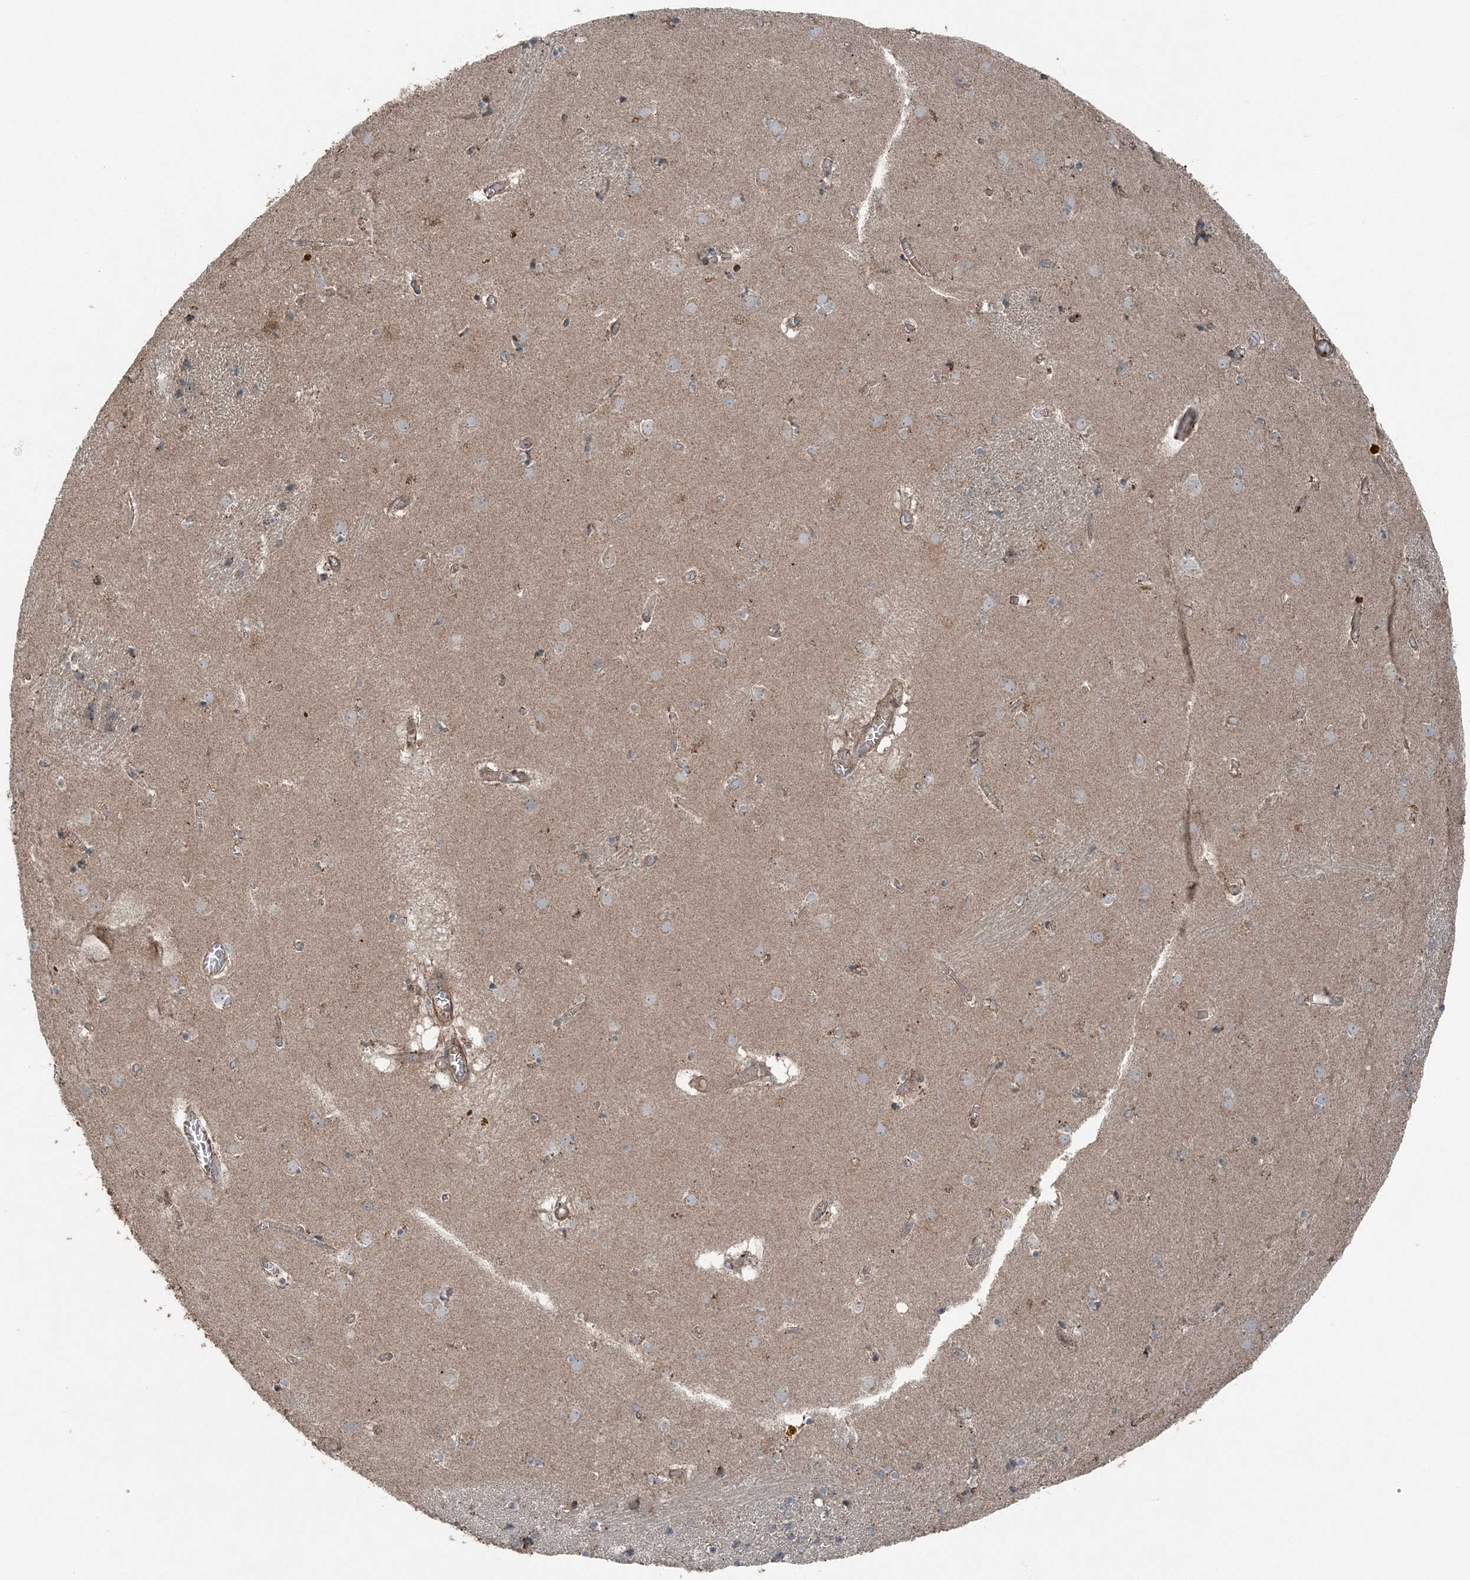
{"staining": {"intensity": "negative", "quantity": "none", "location": "none"}, "tissue": "caudate", "cell_type": "Glial cells", "image_type": "normal", "snomed": [{"axis": "morphology", "description": "Normal tissue, NOS"}, {"axis": "topography", "description": "Lateral ventricle wall"}], "caption": "A high-resolution micrograph shows immunohistochemistry staining of unremarkable caudate, which reveals no significant positivity in glial cells.", "gene": "KY", "patient": {"sex": "male", "age": 70}}